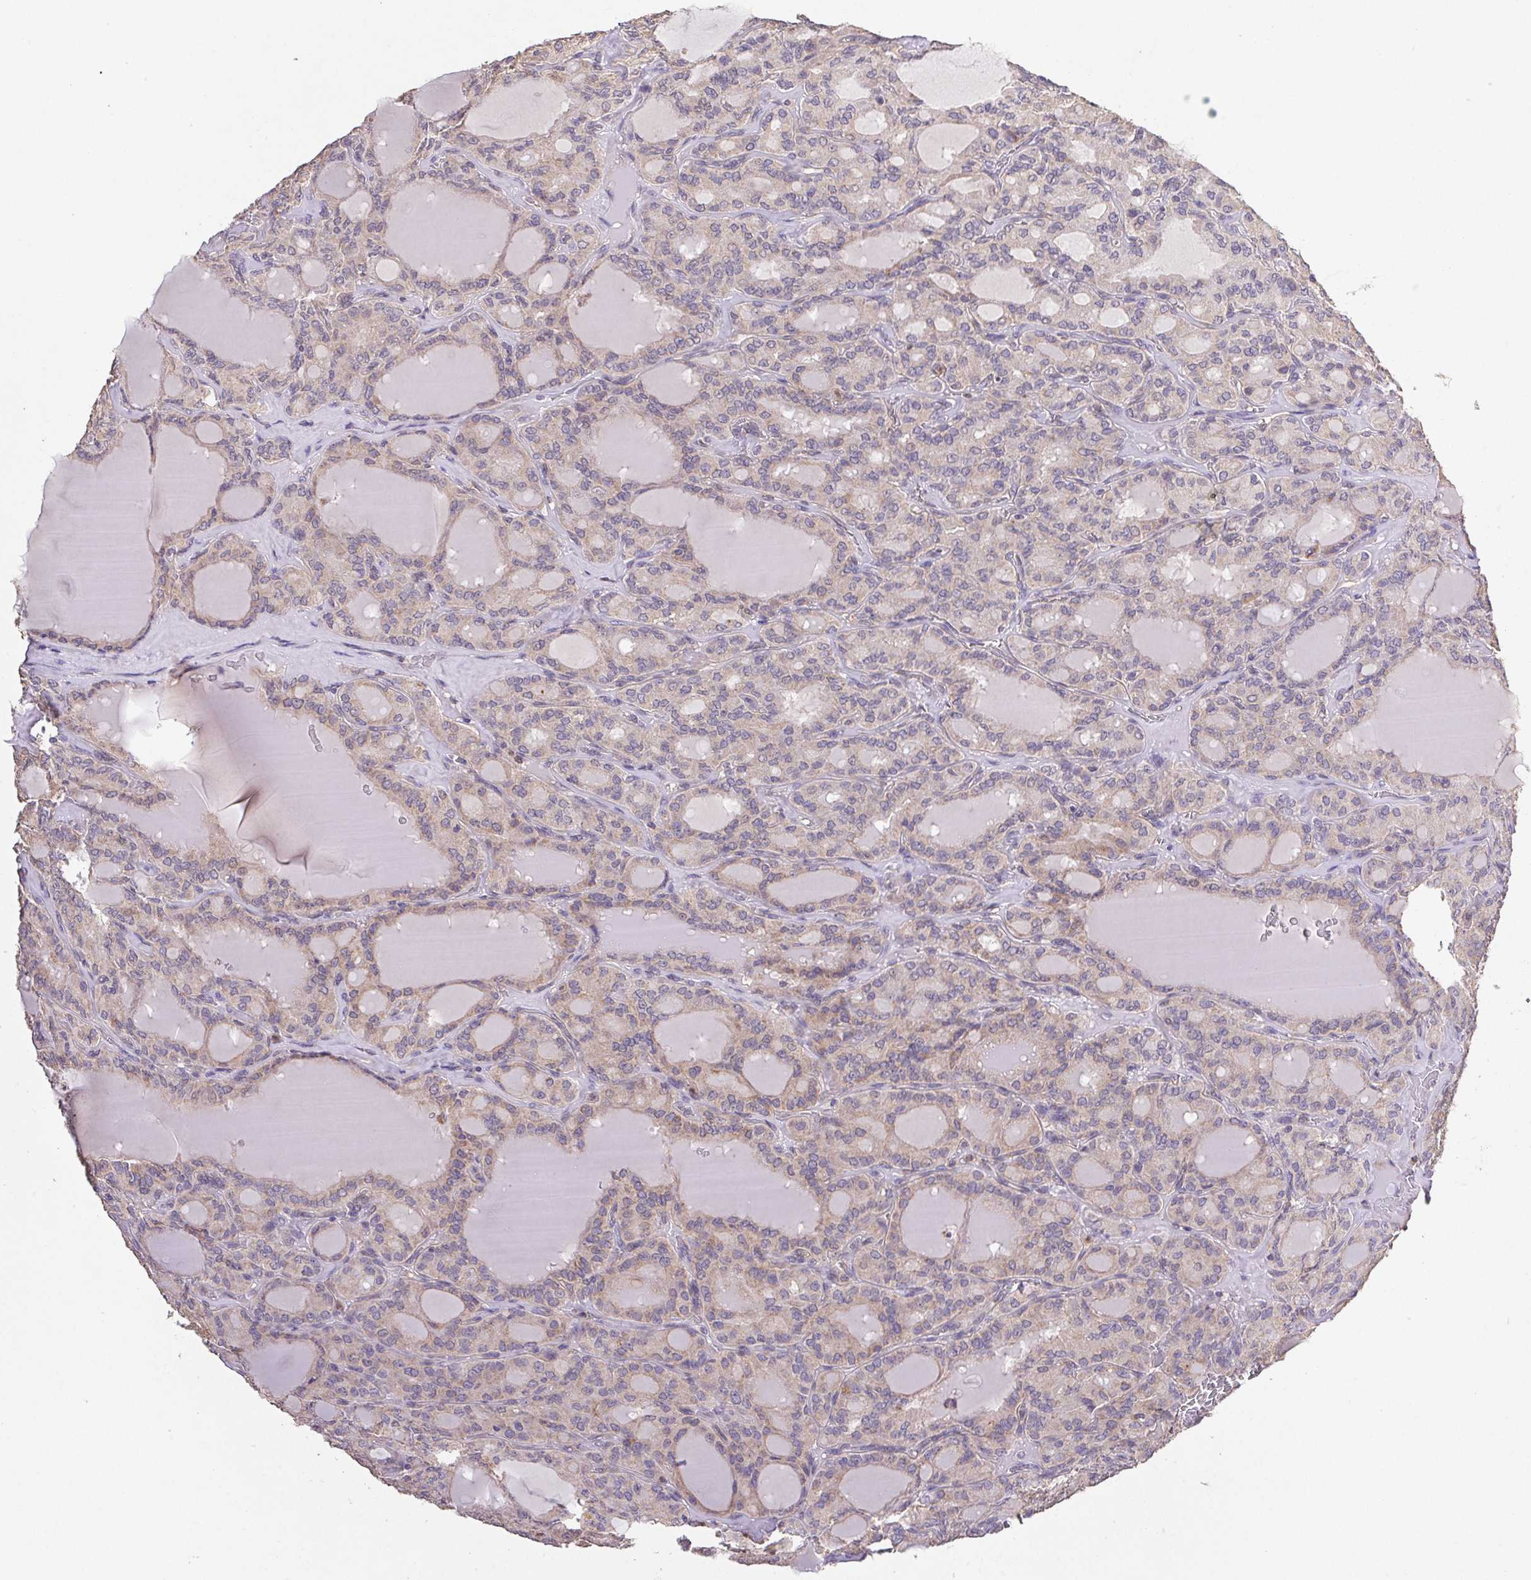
{"staining": {"intensity": "negative", "quantity": "none", "location": "none"}, "tissue": "thyroid cancer", "cell_type": "Tumor cells", "image_type": "cancer", "snomed": [{"axis": "morphology", "description": "Papillary adenocarcinoma, NOS"}, {"axis": "topography", "description": "Thyroid gland"}], "caption": "There is no significant staining in tumor cells of thyroid cancer.", "gene": "RAB11A", "patient": {"sex": "male", "age": 87}}